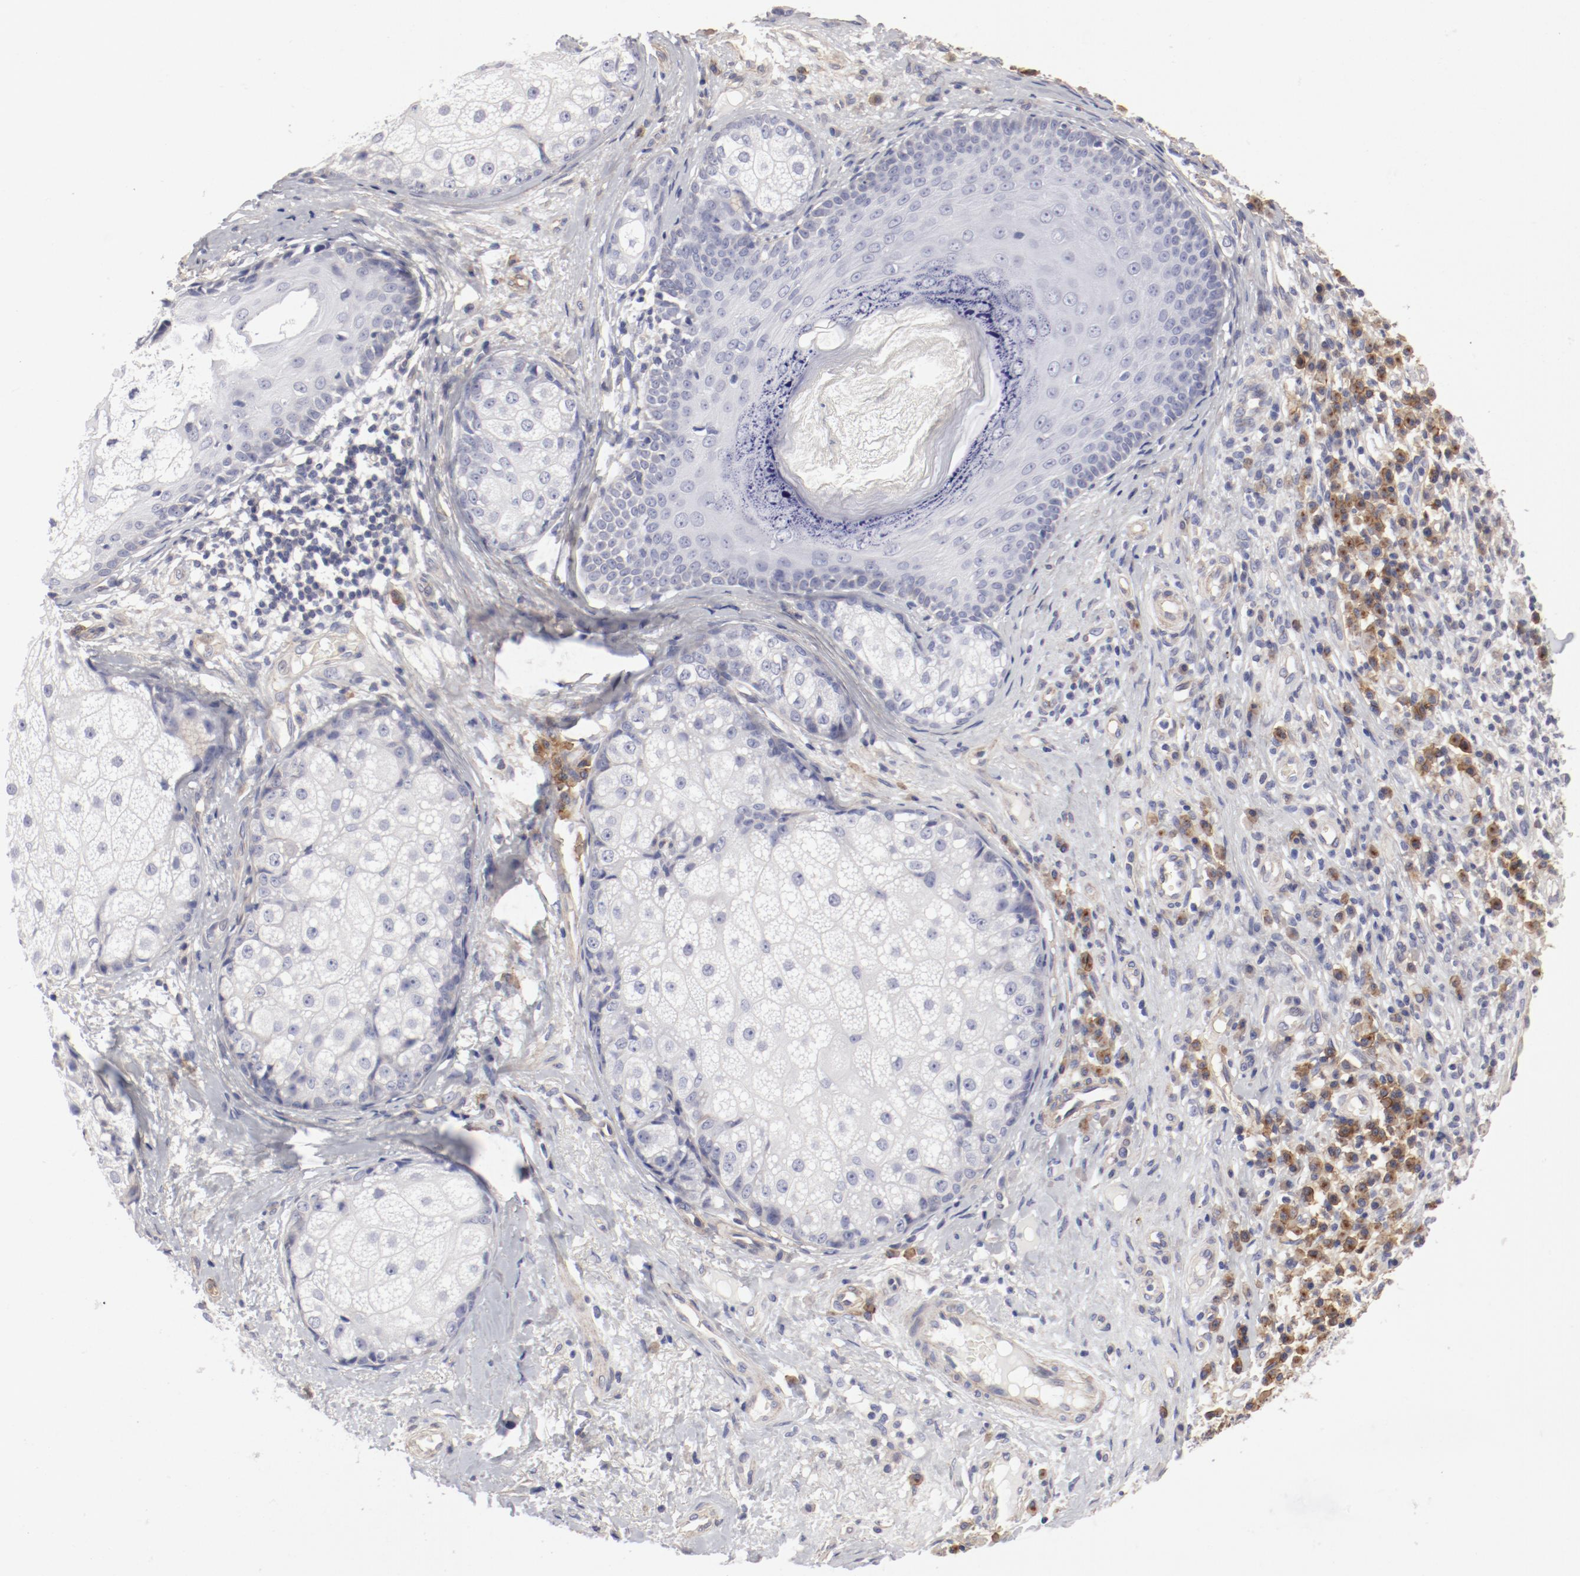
{"staining": {"intensity": "negative", "quantity": "none", "location": "none"}, "tissue": "skin cancer", "cell_type": "Tumor cells", "image_type": "cancer", "snomed": [{"axis": "morphology", "description": "Basal cell carcinoma"}, {"axis": "topography", "description": "Skin"}], "caption": "IHC of human skin cancer displays no expression in tumor cells. (DAB (3,3'-diaminobenzidine) IHC, high magnification).", "gene": "LAX1", "patient": {"sex": "male", "age": 87}}